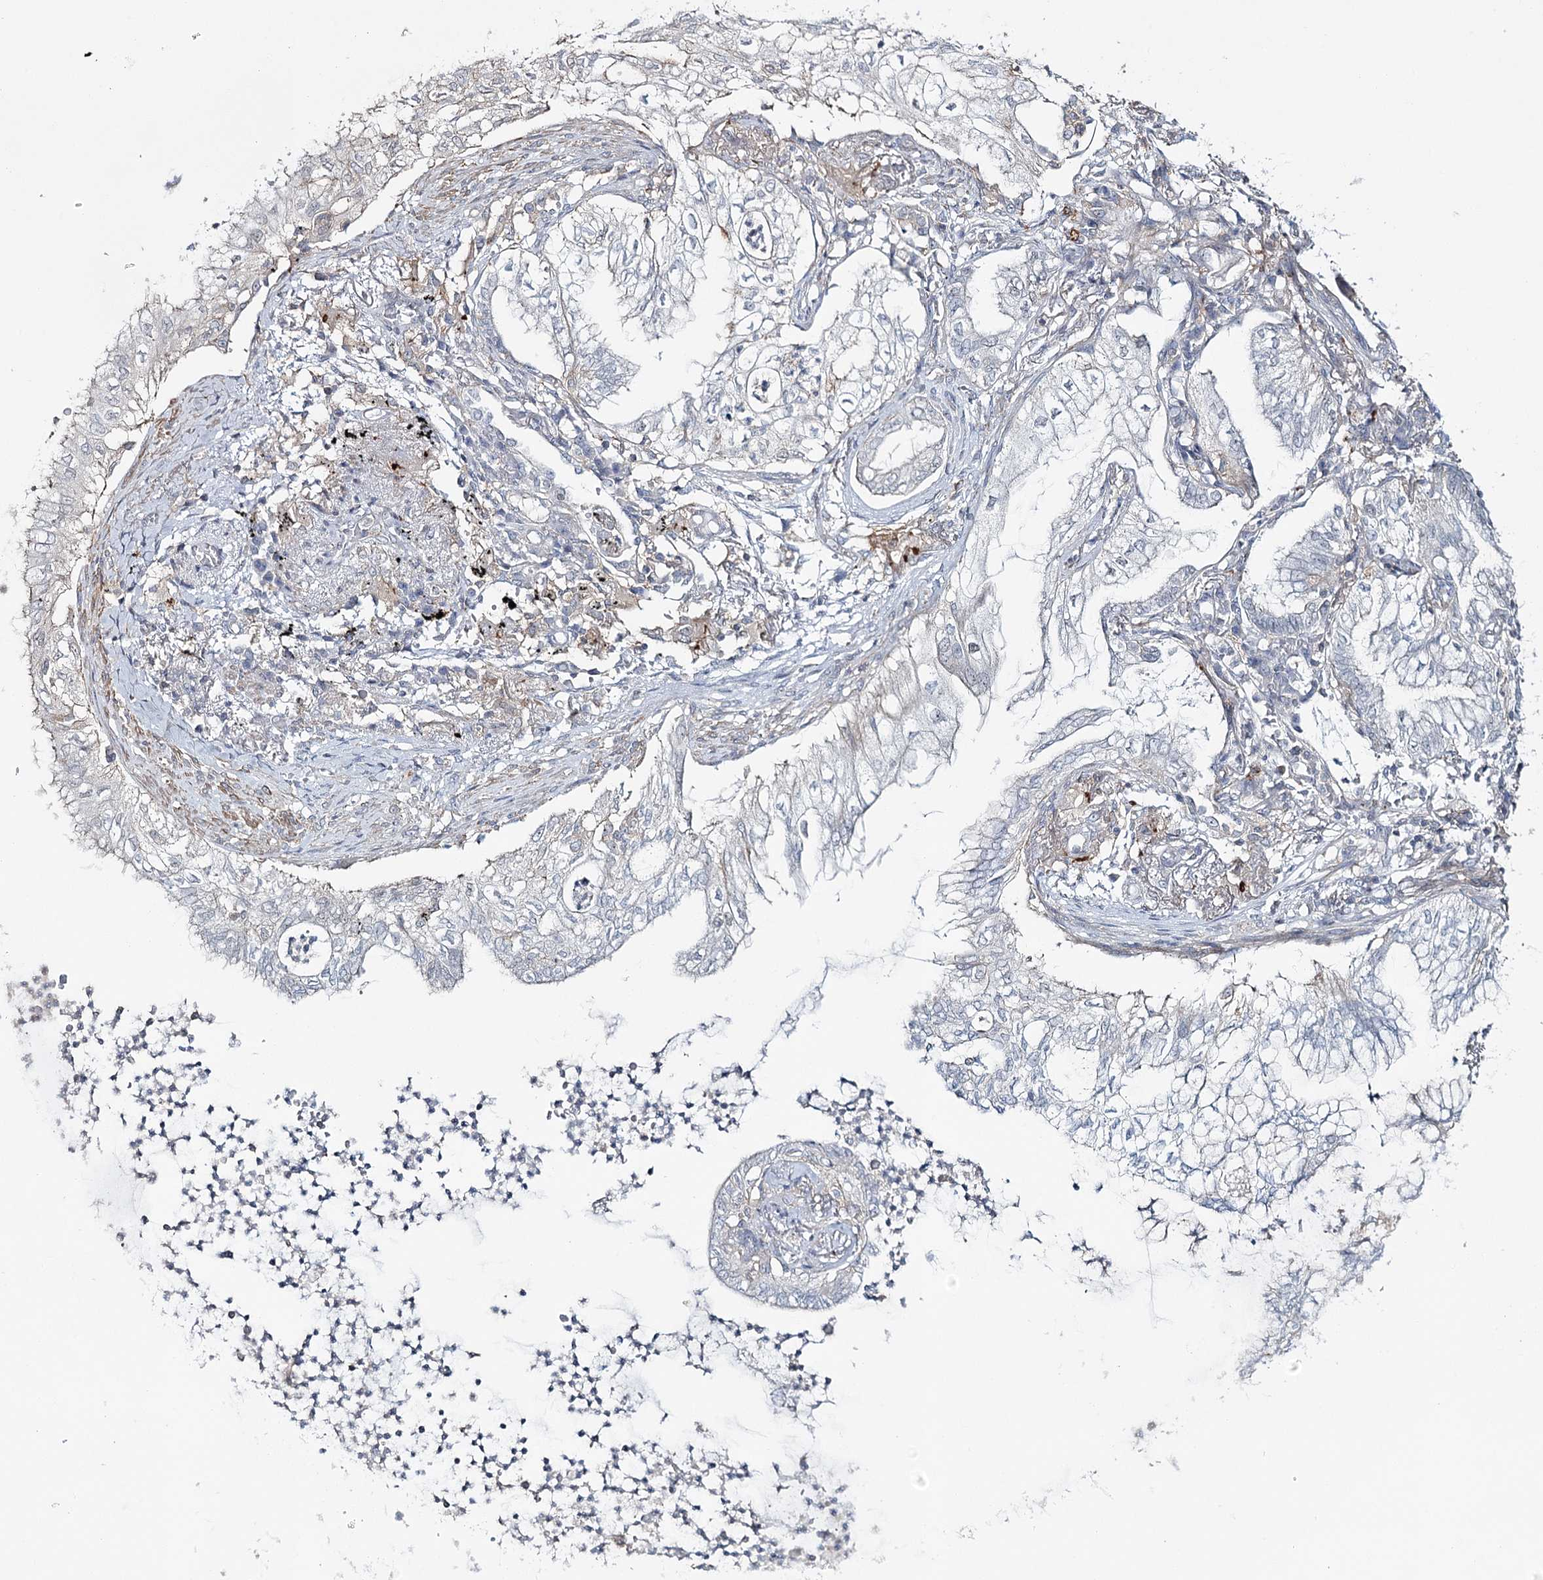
{"staining": {"intensity": "negative", "quantity": "none", "location": "none"}, "tissue": "lung cancer", "cell_type": "Tumor cells", "image_type": "cancer", "snomed": [{"axis": "morphology", "description": "Adenocarcinoma, NOS"}, {"axis": "topography", "description": "Lung"}], "caption": "Tumor cells are negative for brown protein staining in lung cancer (adenocarcinoma).", "gene": "ZC3H8", "patient": {"sex": "female", "age": 70}}